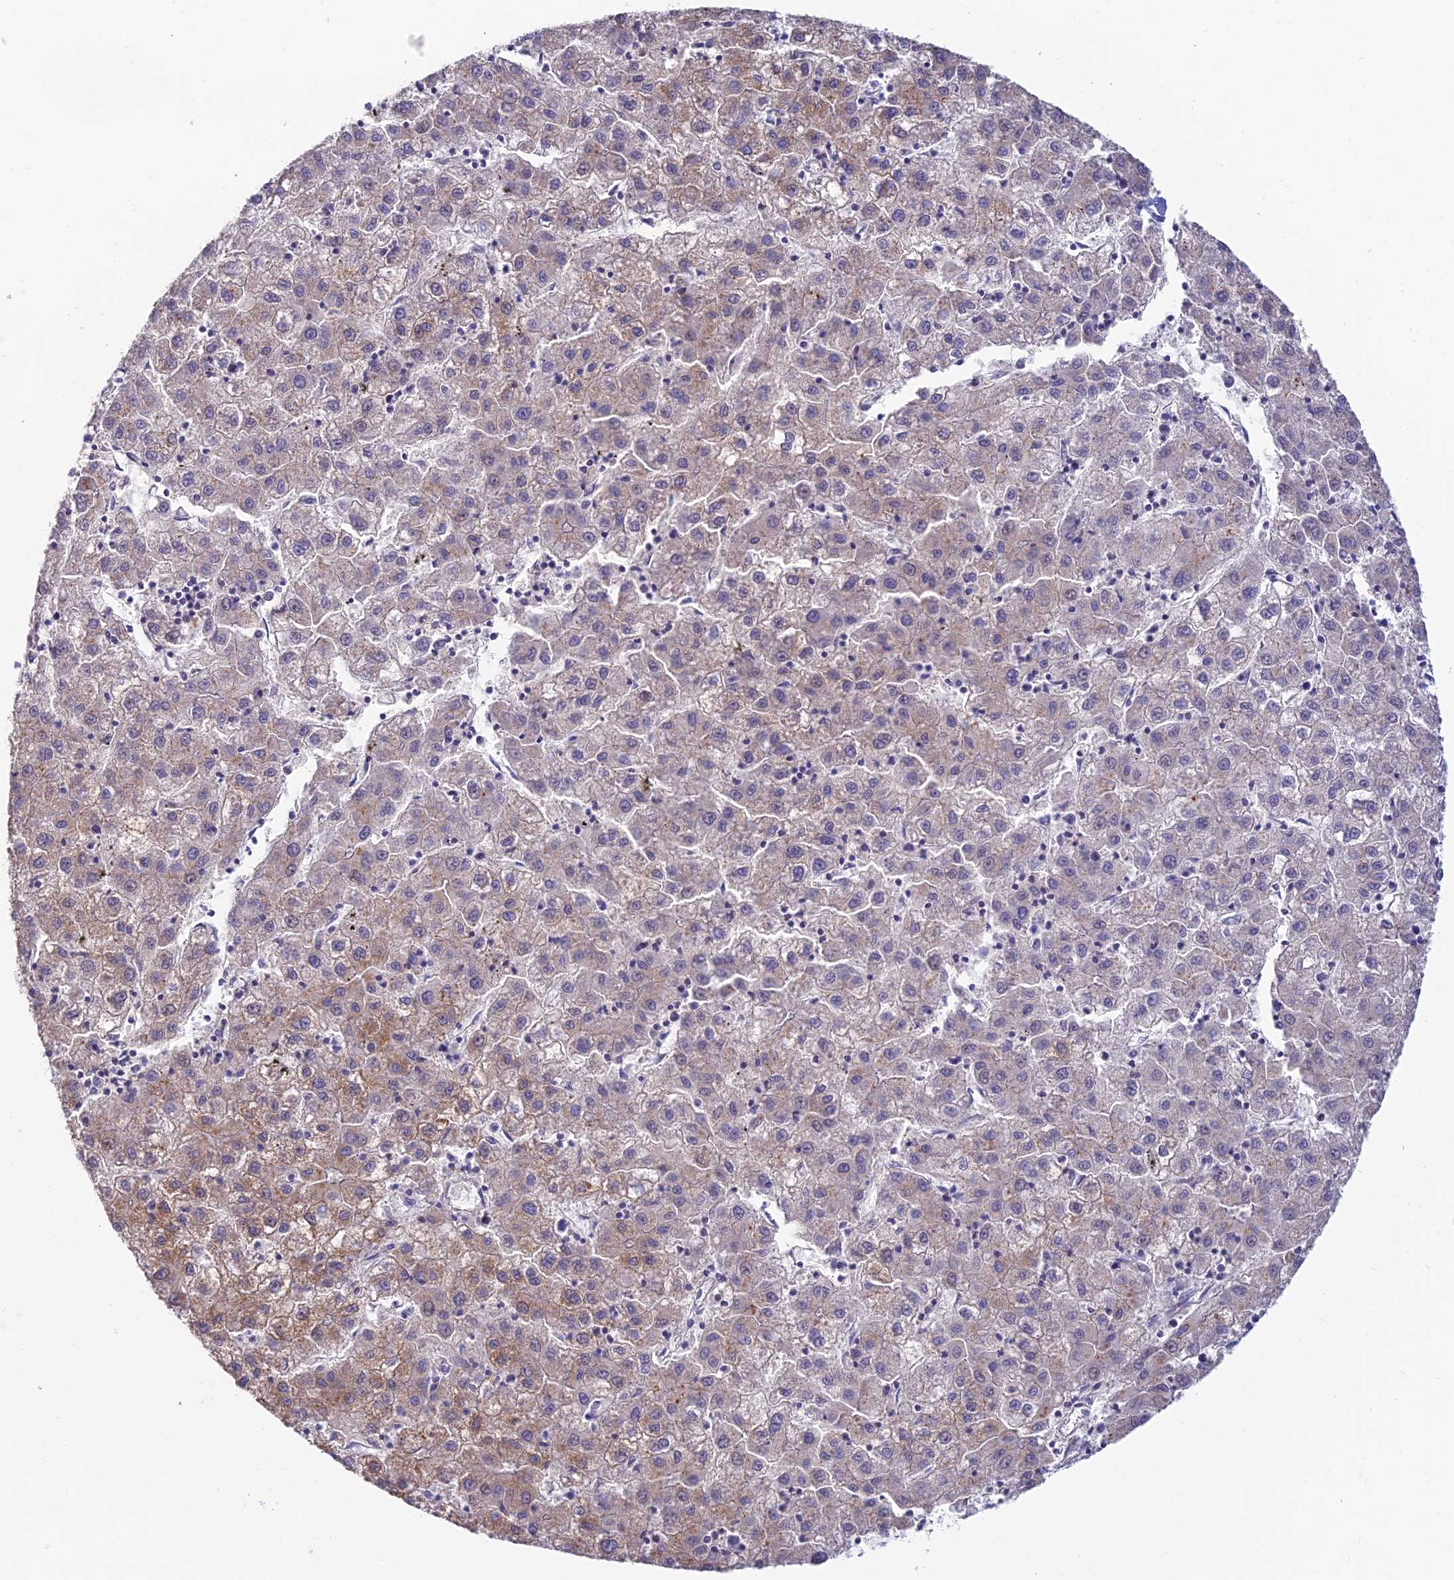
{"staining": {"intensity": "weak", "quantity": "<25%", "location": "cytoplasmic/membranous"}, "tissue": "liver cancer", "cell_type": "Tumor cells", "image_type": "cancer", "snomed": [{"axis": "morphology", "description": "Carcinoma, Hepatocellular, NOS"}, {"axis": "topography", "description": "Liver"}], "caption": "Human liver hepatocellular carcinoma stained for a protein using IHC displays no staining in tumor cells.", "gene": "CFAP206", "patient": {"sex": "male", "age": 72}}